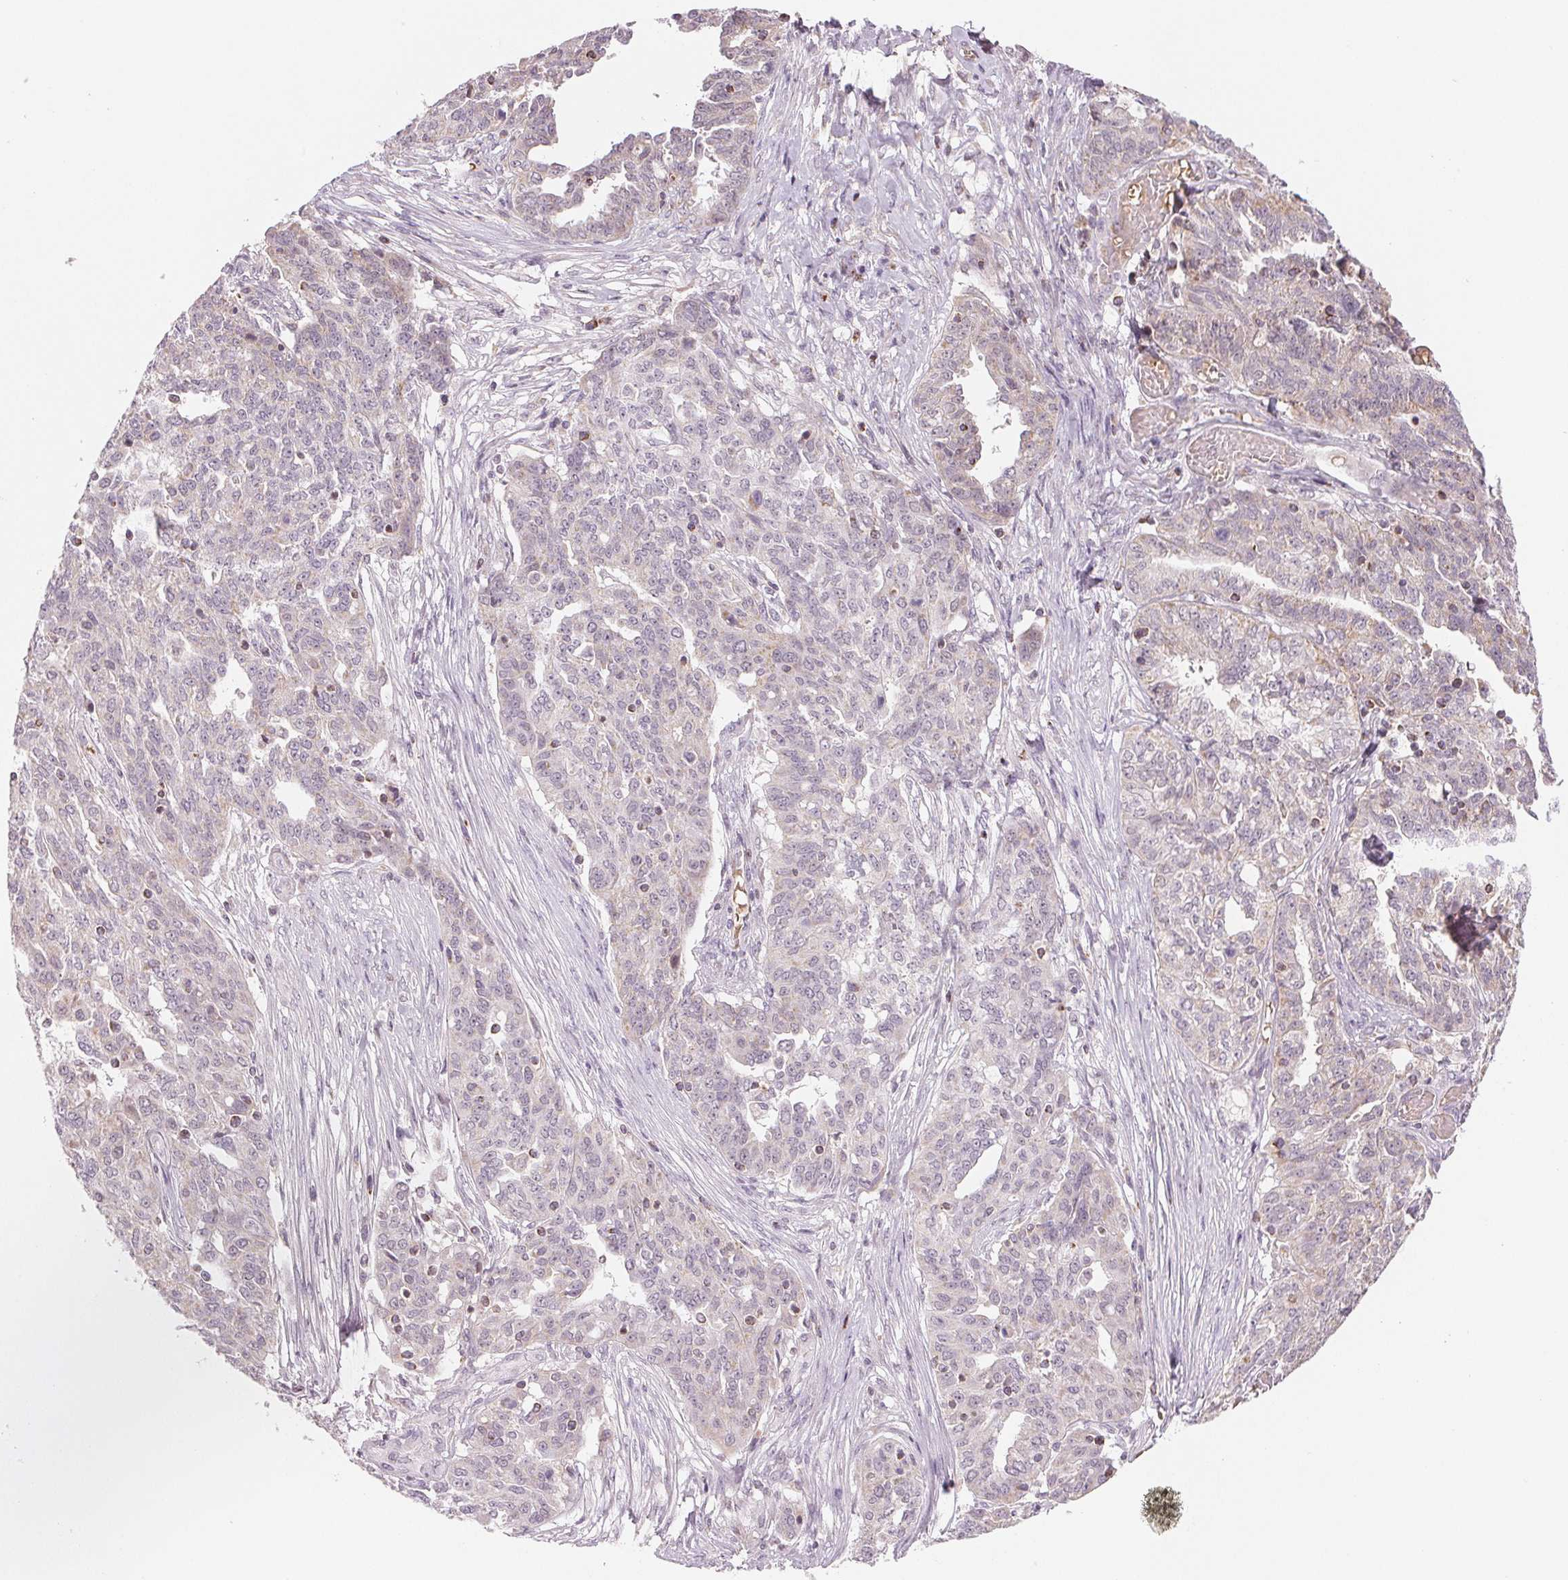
{"staining": {"intensity": "negative", "quantity": "none", "location": "none"}, "tissue": "ovarian cancer", "cell_type": "Tumor cells", "image_type": "cancer", "snomed": [{"axis": "morphology", "description": "Cystadenocarcinoma, serous, NOS"}, {"axis": "topography", "description": "Ovary"}], "caption": "This is a micrograph of IHC staining of serous cystadenocarcinoma (ovarian), which shows no positivity in tumor cells.", "gene": "HINT2", "patient": {"sex": "female", "age": 67}}